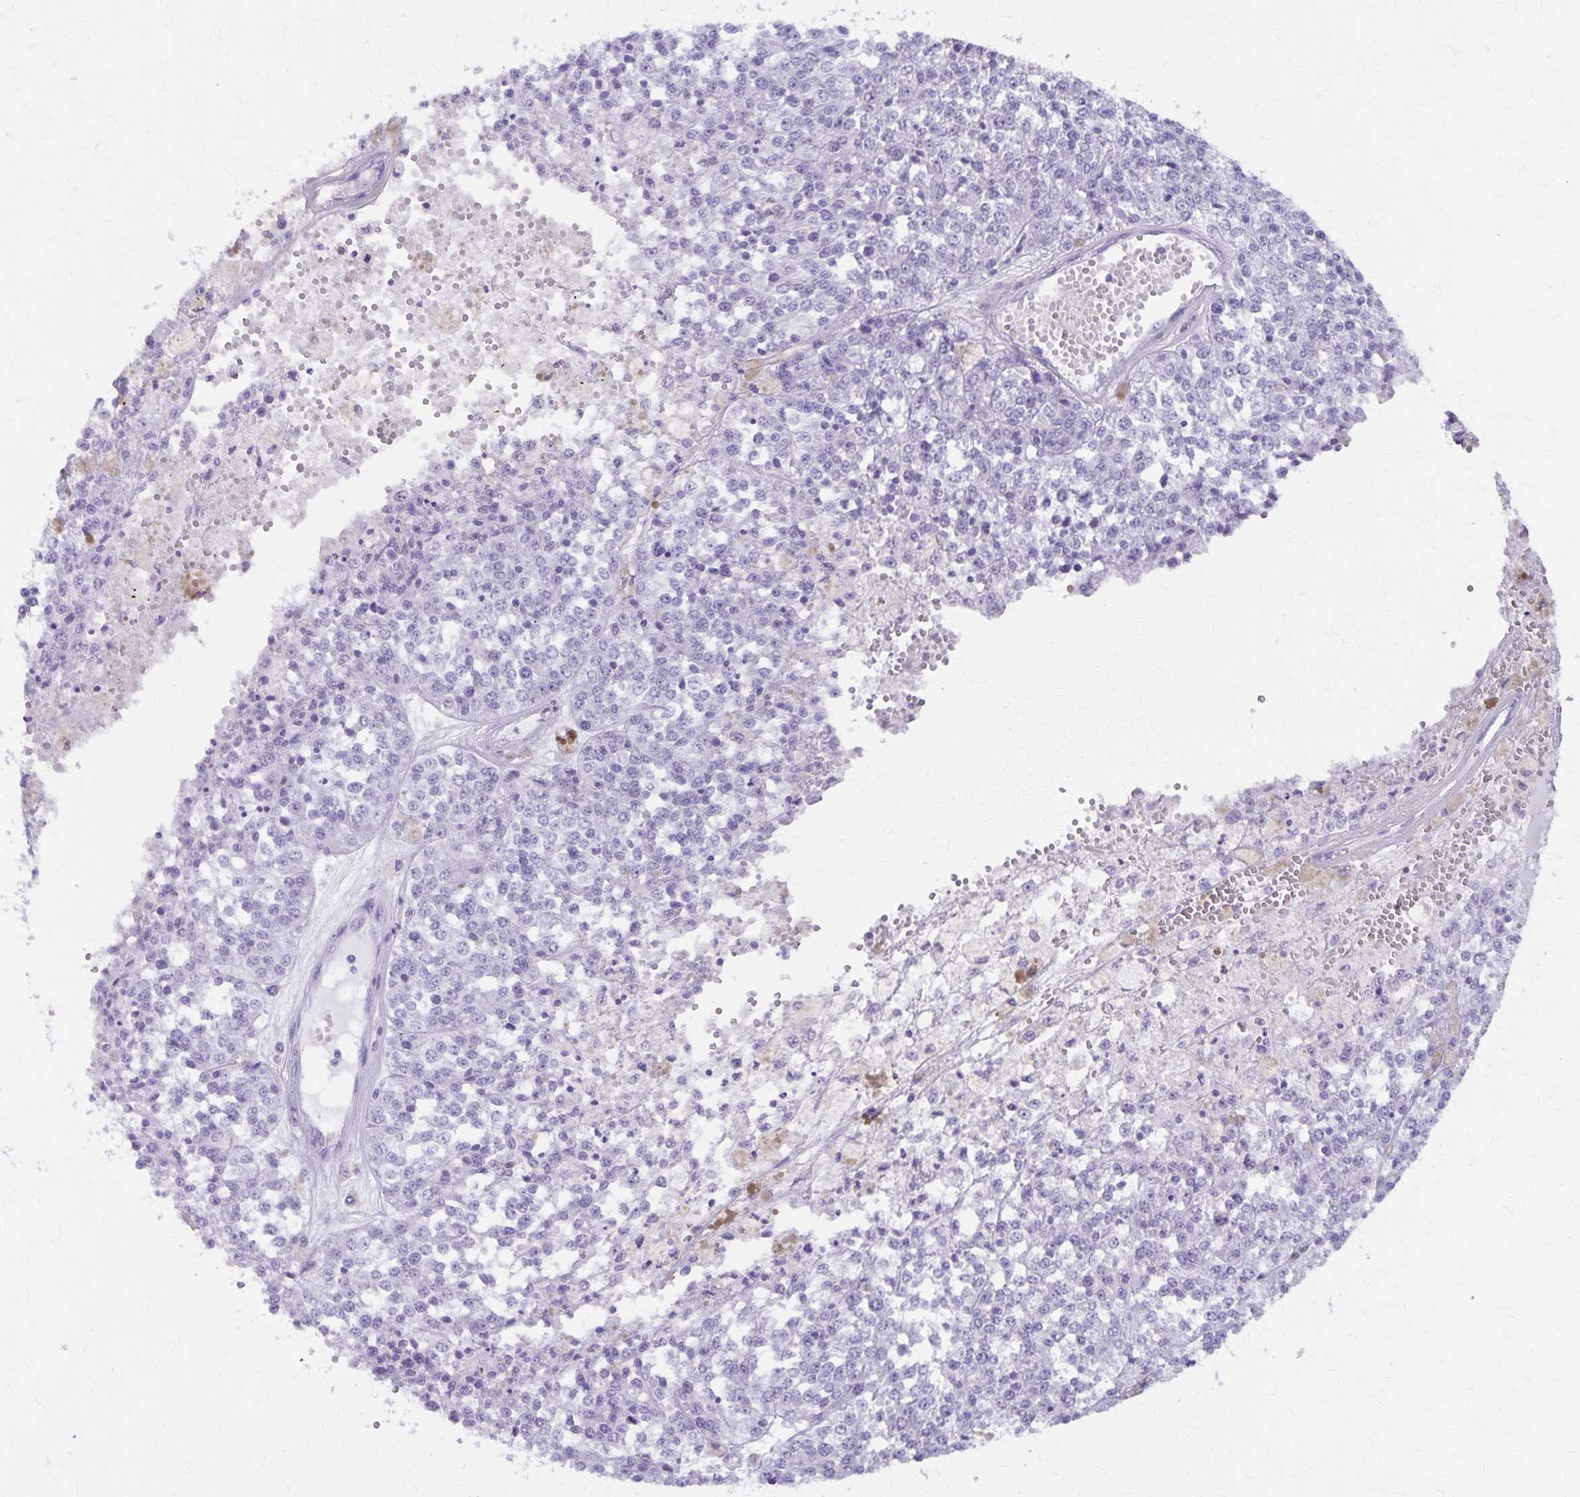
{"staining": {"intensity": "negative", "quantity": "none", "location": "none"}, "tissue": "melanoma", "cell_type": "Tumor cells", "image_type": "cancer", "snomed": [{"axis": "morphology", "description": "Malignant melanoma, Metastatic site"}, {"axis": "topography", "description": "Lymph node"}], "caption": "Immunohistochemistry image of human malignant melanoma (metastatic site) stained for a protein (brown), which shows no positivity in tumor cells.", "gene": "DEFA5", "patient": {"sex": "female", "age": 64}}